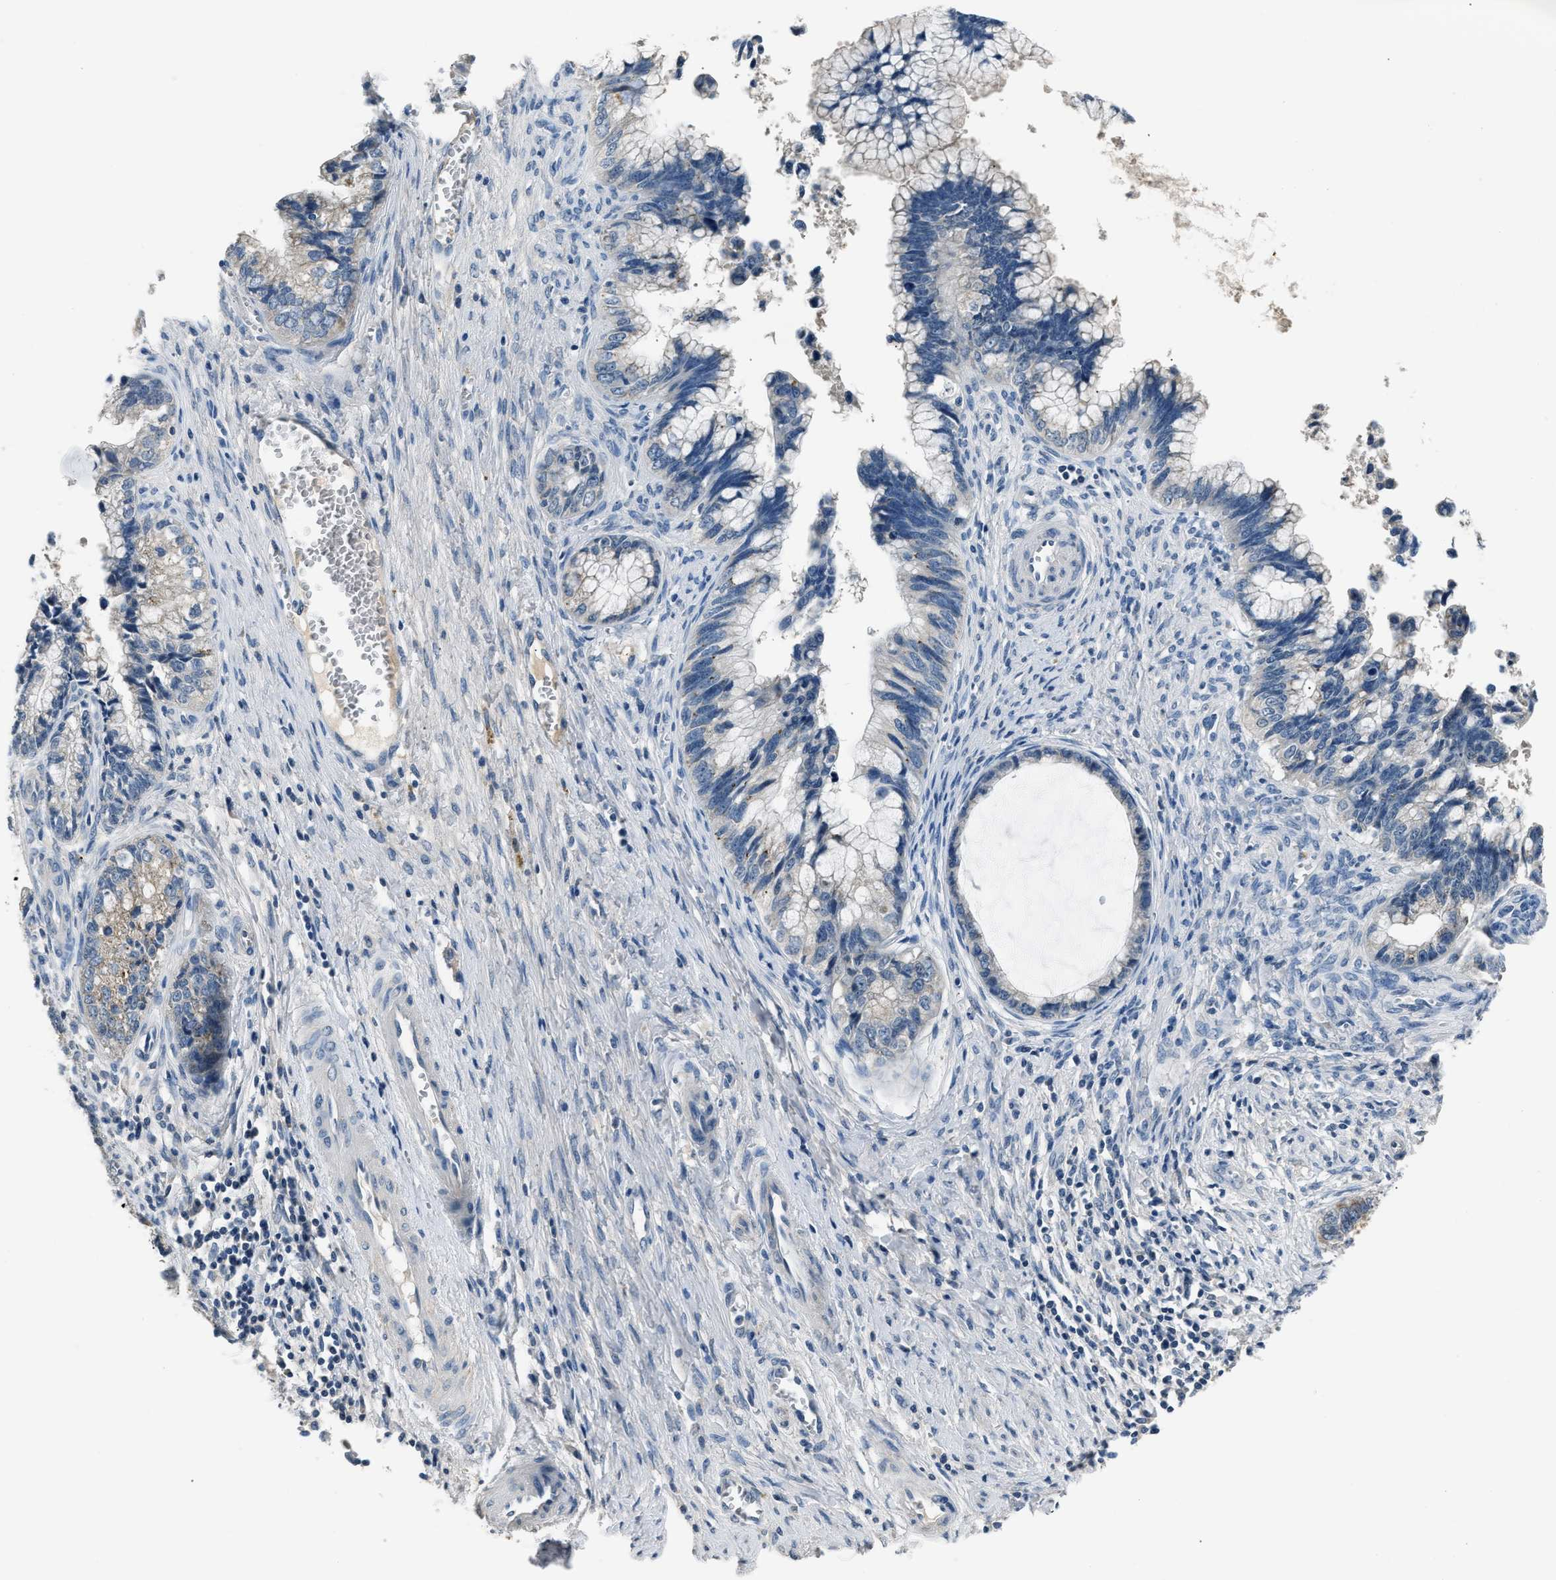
{"staining": {"intensity": "negative", "quantity": "none", "location": "none"}, "tissue": "cervical cancer", "cell_type": "Tumor cells", "image_type": "cancer", "snomed": [{"axis": "morphology", "description": "Adenocarcinoma, NOS"}, {"axis": "topography", "description": "Cervix"}], "caption": "Immunohistochemical staining of human adenocarcinoma (cervical) reveals no significant staining in tumor cells.", "gene": "INHA", "patient": {"sex": "female", "age": 44}}